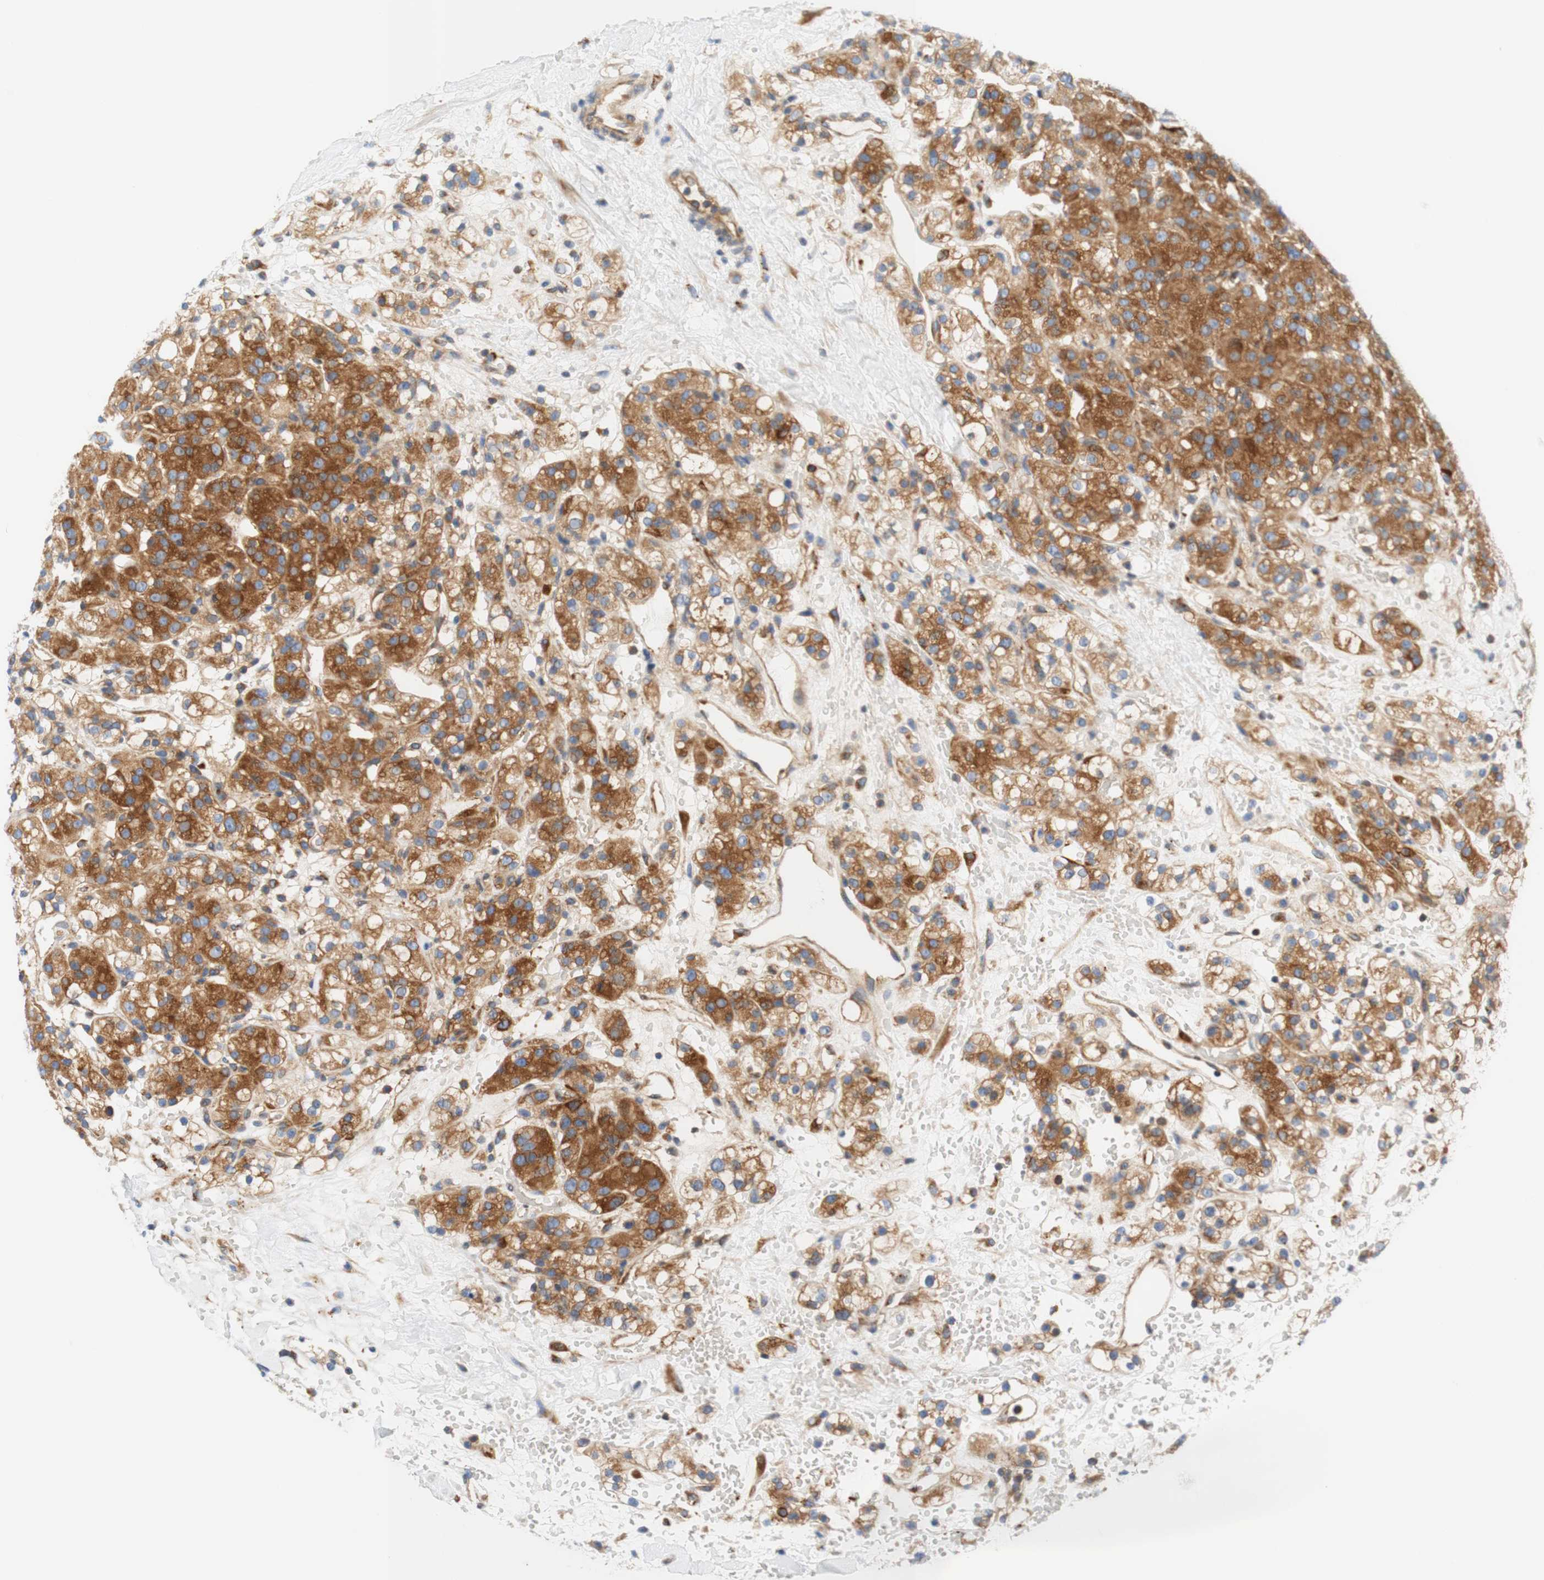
{"staining": {"intensity": "moderate", "quantity": "25%-75%", "location": "cytoplasmic/membranous"}, "tissue": "renal cancer", "cell_type": "Tumor cells", "image_type": "cancer", "snomed": [{"axis": "morphology", "description": "Adenocarcinoma, NOS"}, {"axis": "topography", "description": "Kidney"}], "caption": "Protein expression analysis of renal cancer (adenocarcinoma) shows moderate cytoplasmic/membranous expression in approximately 25%-75% of tumor cells.", "gene": "STOM", "patient": {"sex": "male", "age": 61}}